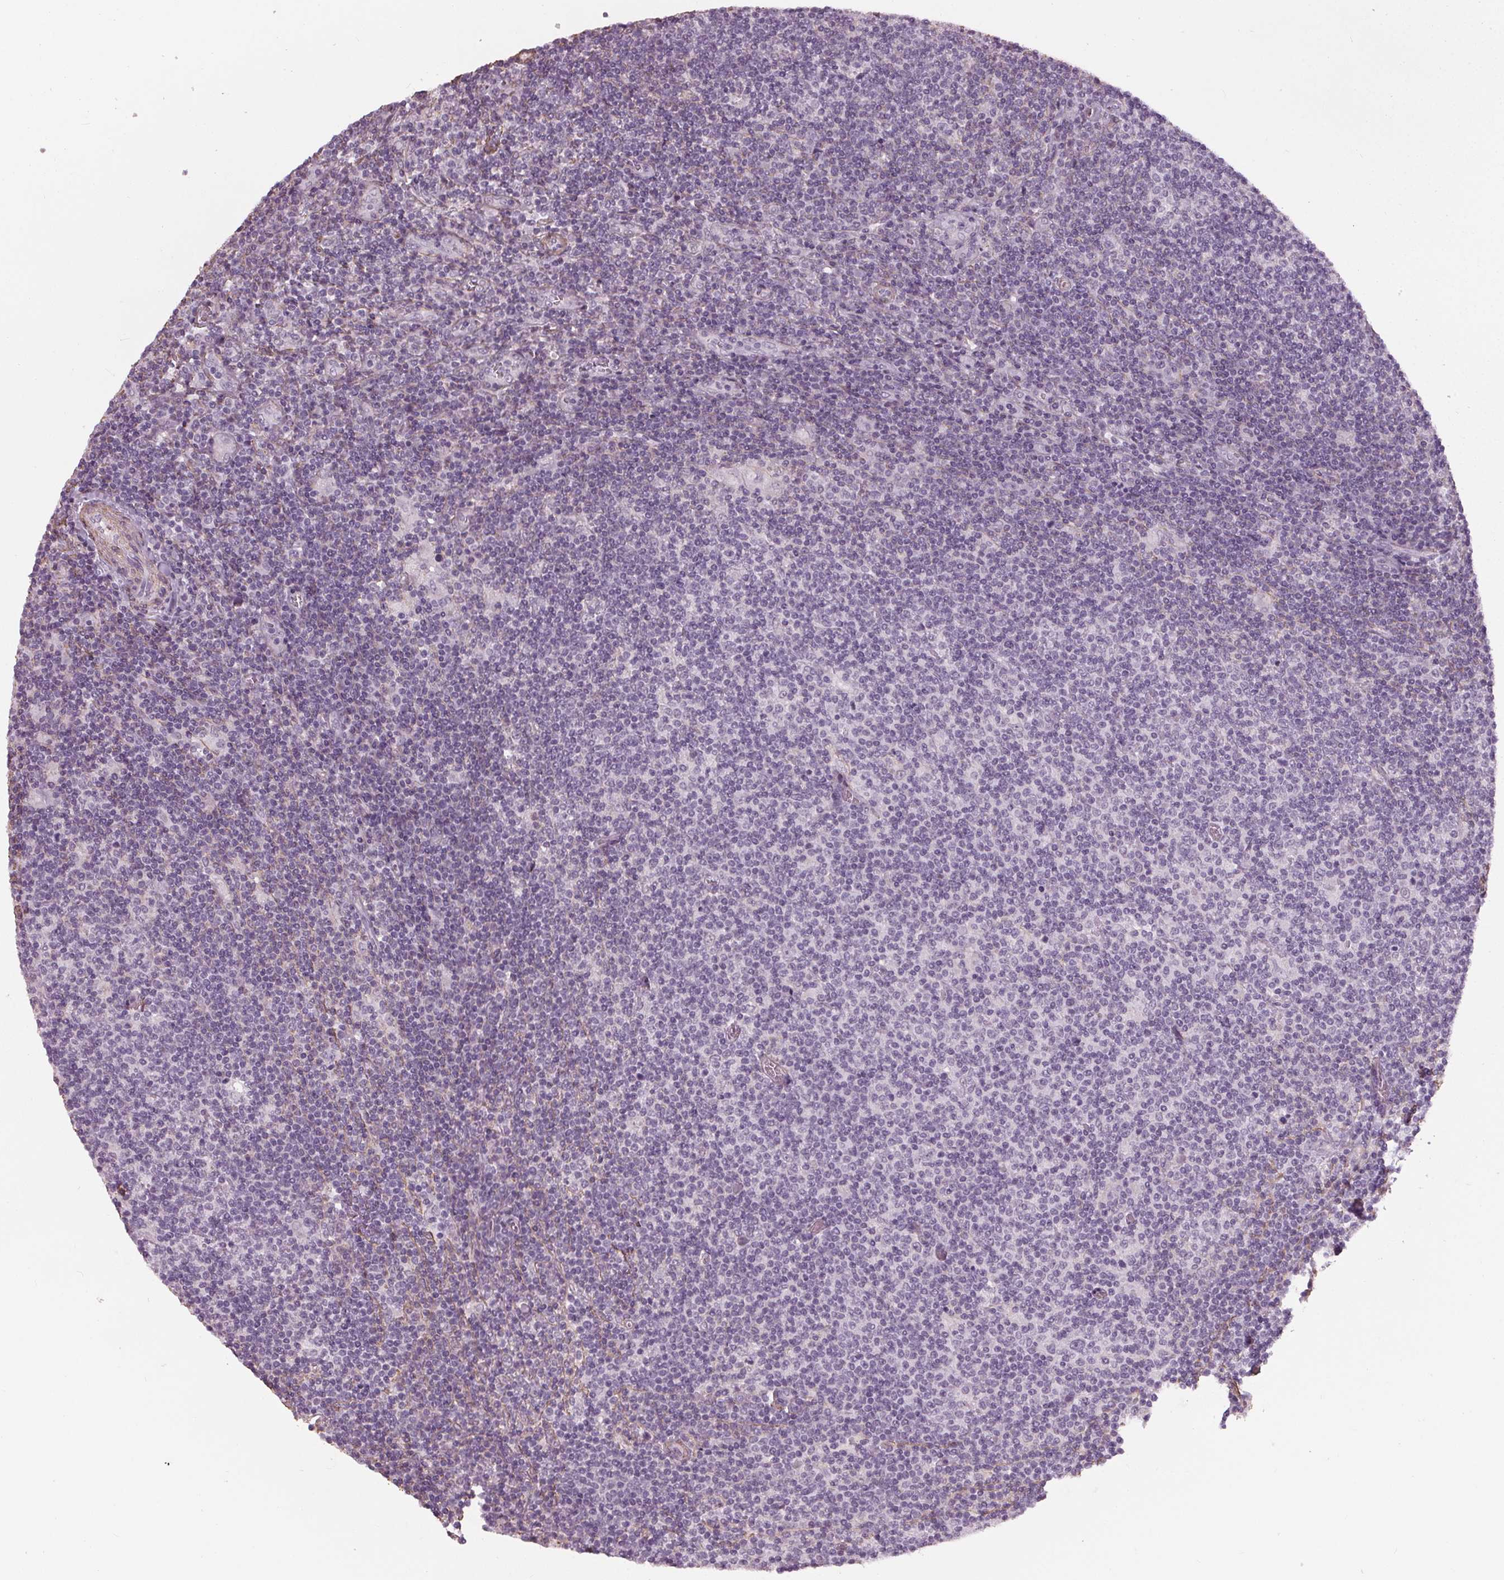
{"staining": {"intensity": "negative", "quantity": "none", "location": "none"}, "tissue": "lymphoma", "cell_type": "Tumor cells", "image_type": "cancer", "snomed": [{"axis": "morphology", "description": "Hodgkin's disease, NOS"}, {"axis": "topography", "description": "Lymph node"}], "caption": "Immunohistochemistry histopathology image of neoplastic tissue: human lymphoma stained with DAB (3,3'-diaminobenzidine) displays no significant protein expression in tumor cells.", "gene": "PKP1", "patient": {"sex": "male", "age": 40}}